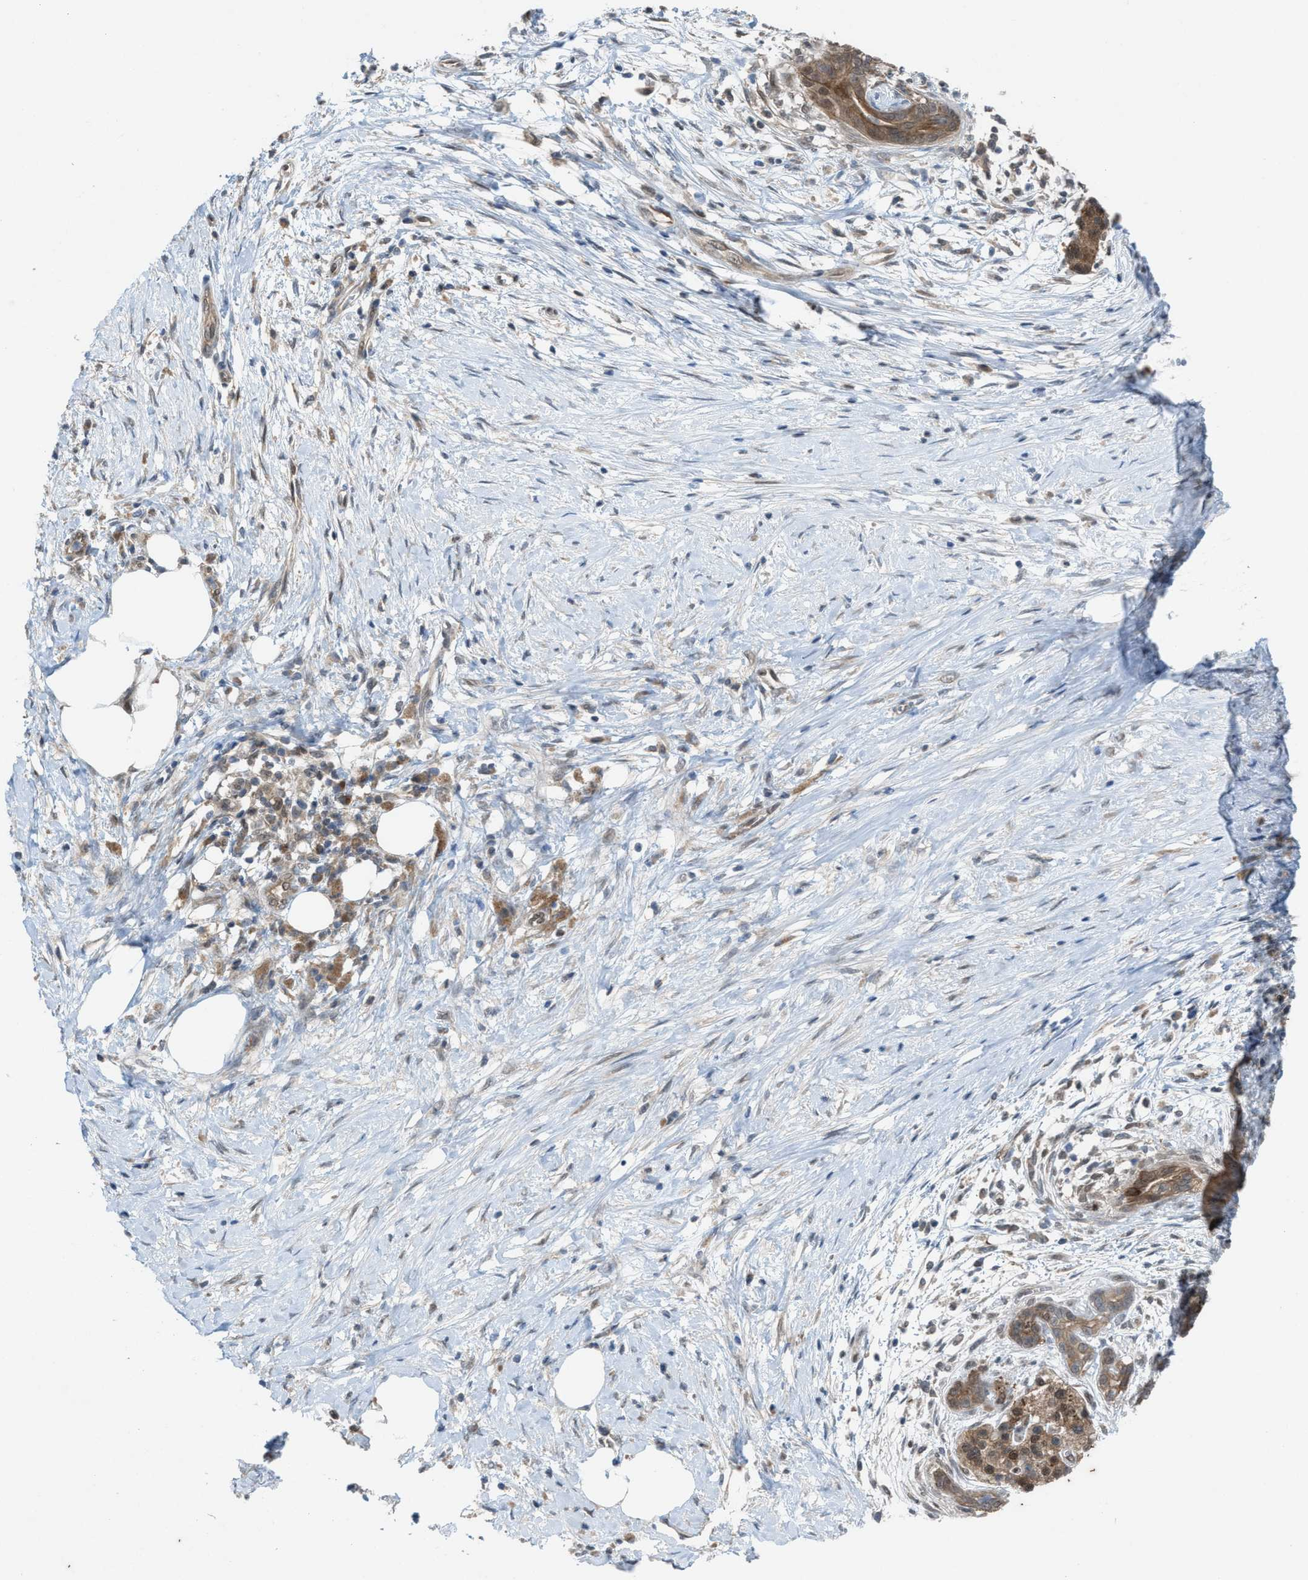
{"staining": {"intensity": "moderate", "quantity": ">75%", "location": "cytoplasmic/membranous,nuclear"}, "tissue": "pancreatic cancer", "cell_type": "Tumor cells", "image_type": "cancer", "snomed": [{"axis": "morphology", "description": "Adenocarcinoma, NOS"}, {"axis": "topography", "description": "Pancreas"}], "caption": "Pancreatic adenocarcinoma was stained to show a protein in brown. There is medium levels of moderate cytoplasmic/membranous and nuclear positivity in approximately >75% of tumor cells. (IHC, brightfield microscopy, high magnification).", "gene": "PLAA", "patient": {"sex": "male", "age": 58}}